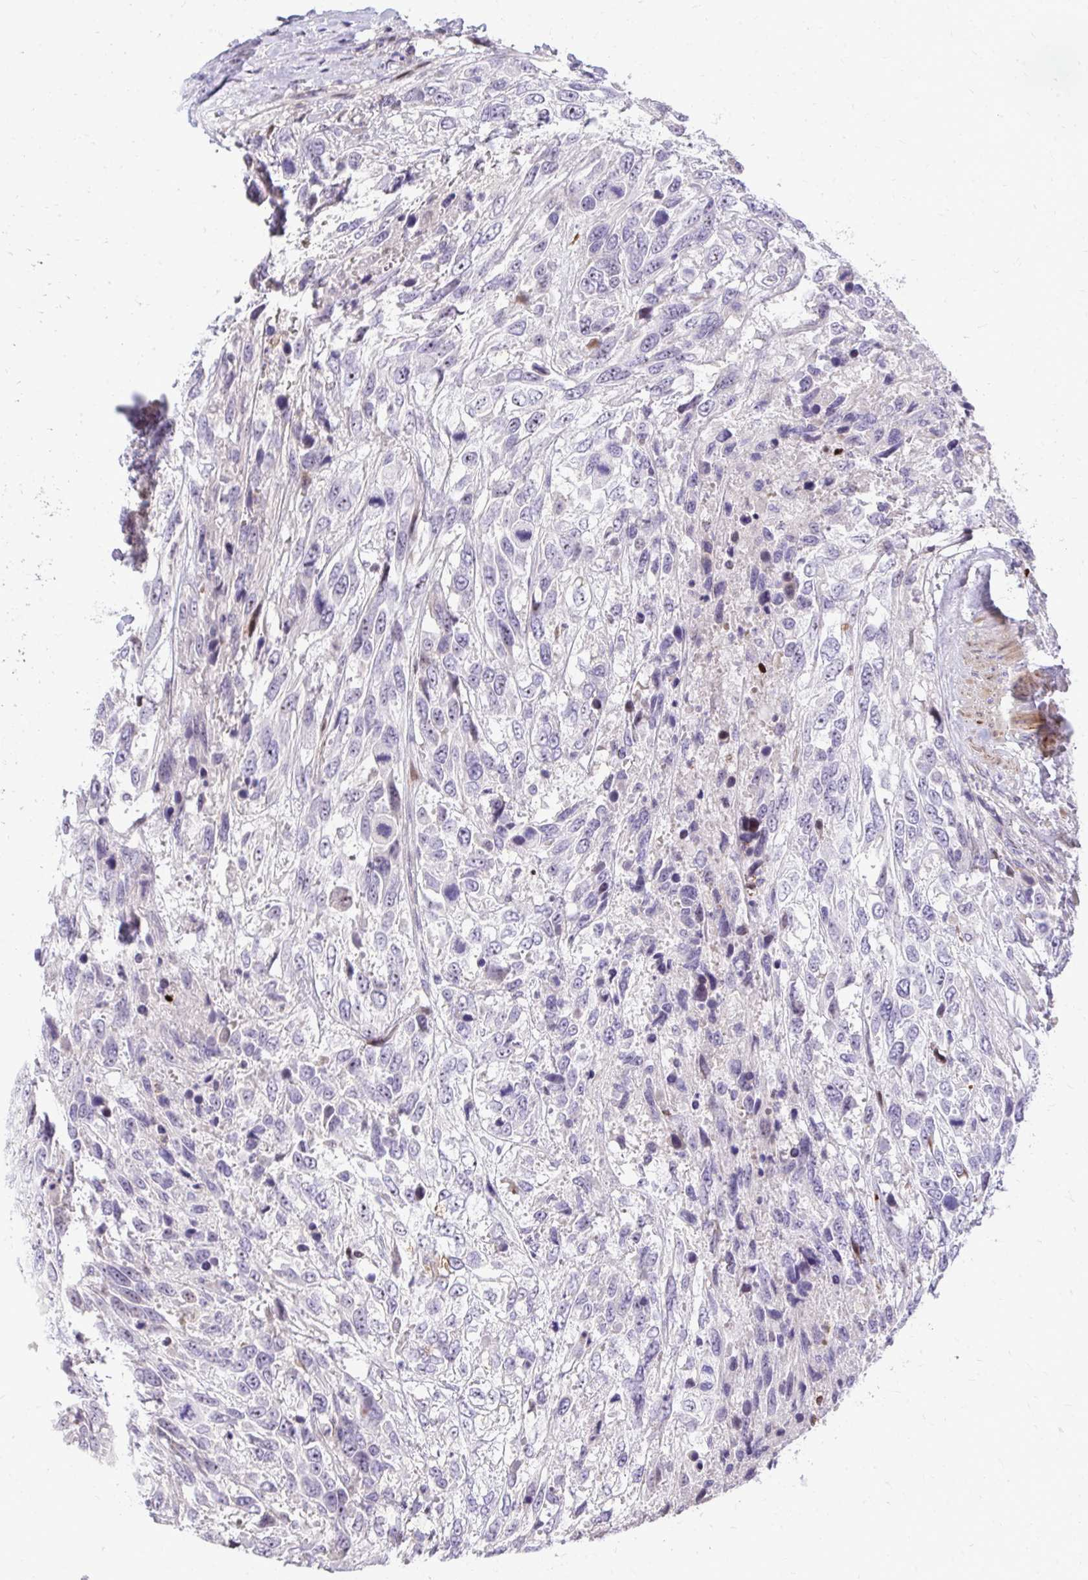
{"staining": {"intensity": "negative", "quantity": "none", "location": "none"}, "tissue": "urothelial cancer", "cell_type": "Tumor cells", "image_type": "cancer", "snomed": [{"axis": "morphology", "description": "Urothelial carcinoma, High grade"}, {"axis": "topography", "description": "Urinary bladder"}], "caption": "Human urothelial cancer stained for a protein using immunohistochemistry demonstrates no staining in tumor cells.", "gene": "DLX4", "patient": {"sex": "female", "age": 70}}